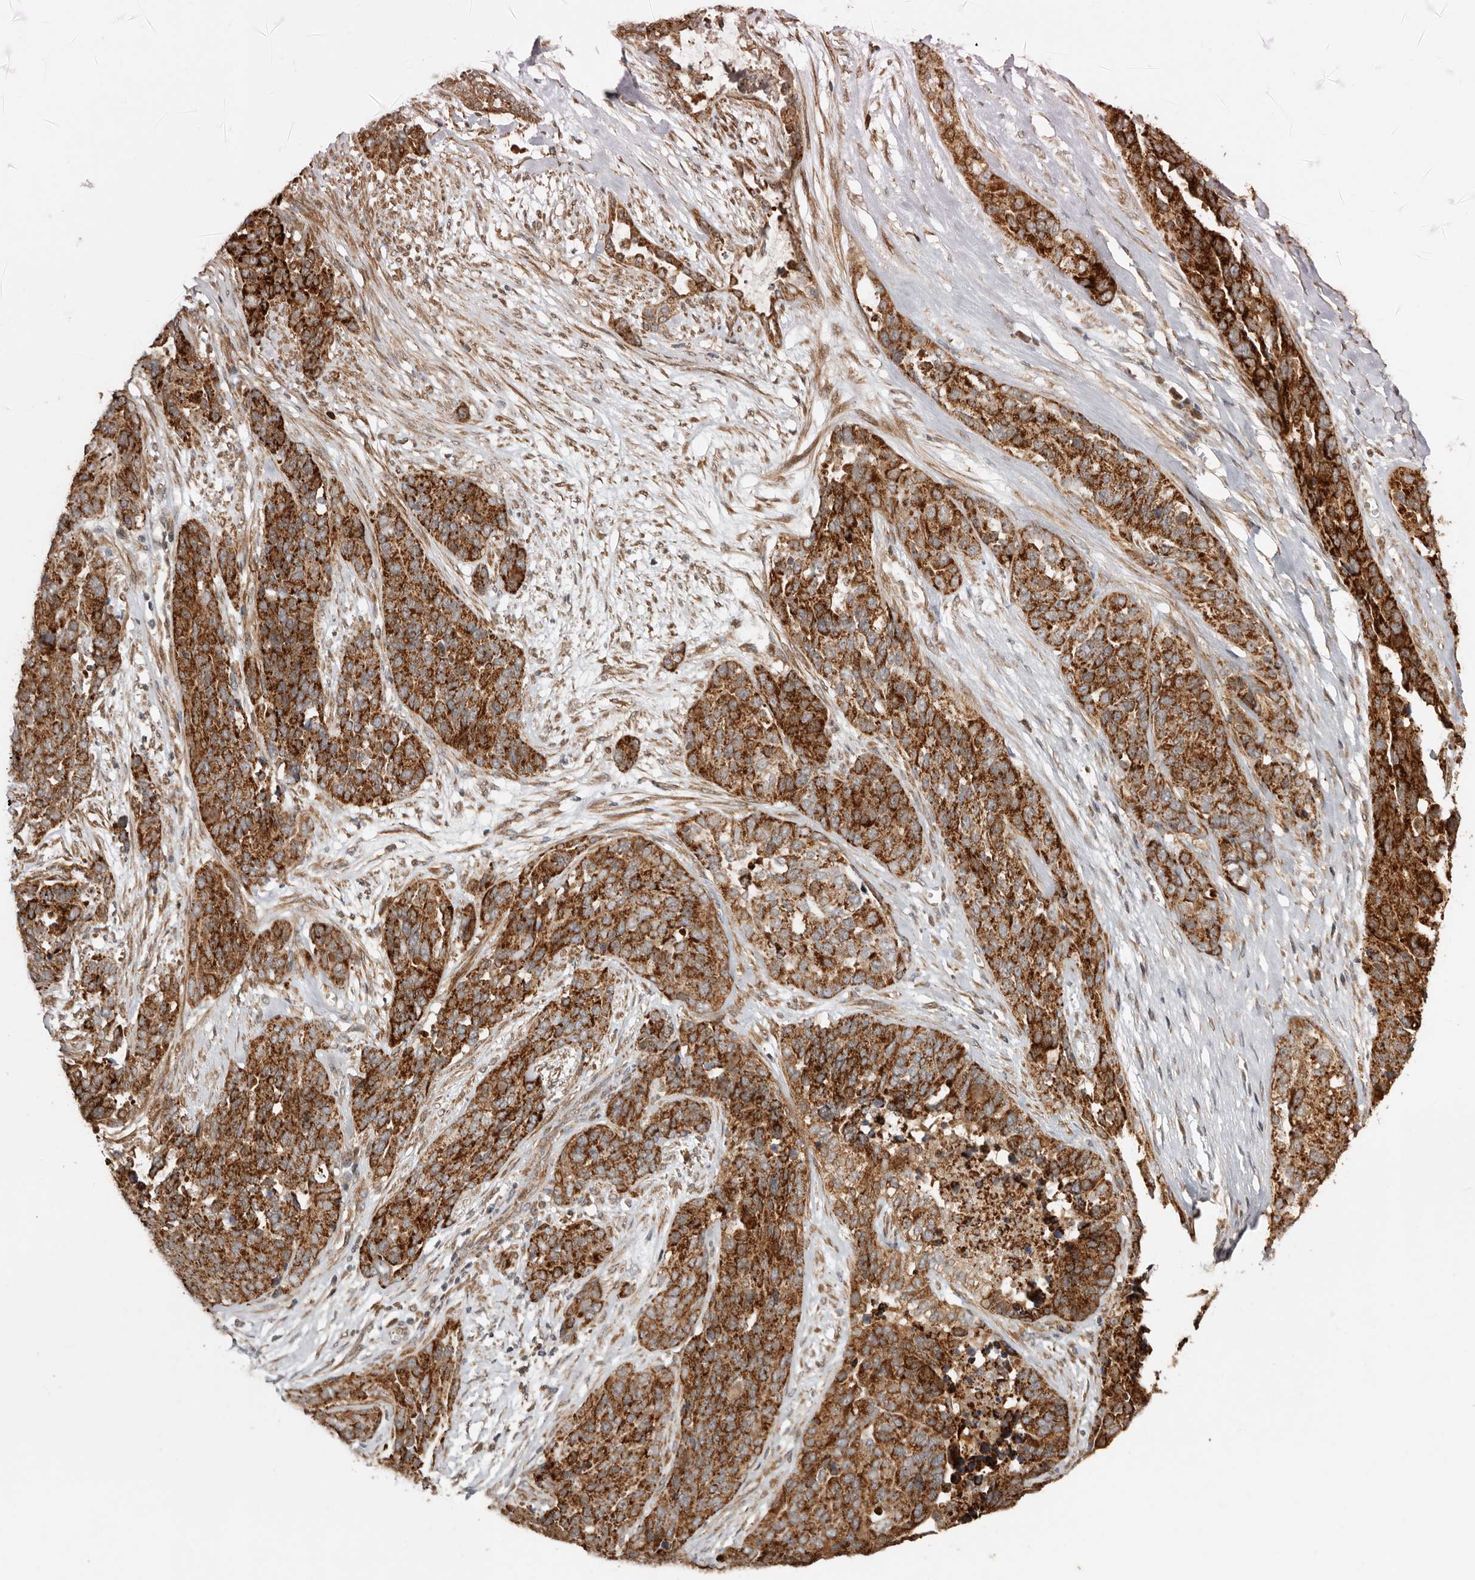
{"staining": {"intensity": "strong", "quantity": ">75%", "location": "cytoplasmic/membranous"}, "tissue": "ovarian cancer", "cell_type": "Tumor cells", "image_type": "cancer", "snomed": [{"axis": "morphology", "description": "Cystadenocarcinoma, serous, NOS"}, {"axis": "topography", "description": "Ovary"}], "caption": "IHC image of neoplastic tissue: ovarian cancer (serous cystadenocarcinoma) stained using immunohistochemistry demonstrates high levels of strong protein expression localized specifically in the cytoplasmic/membranous of tumor cells, appearing as a cytoplasmic/membranous brown color.", "gene": "PROKR1", "patient": {"sex": "female", "age": 44}}